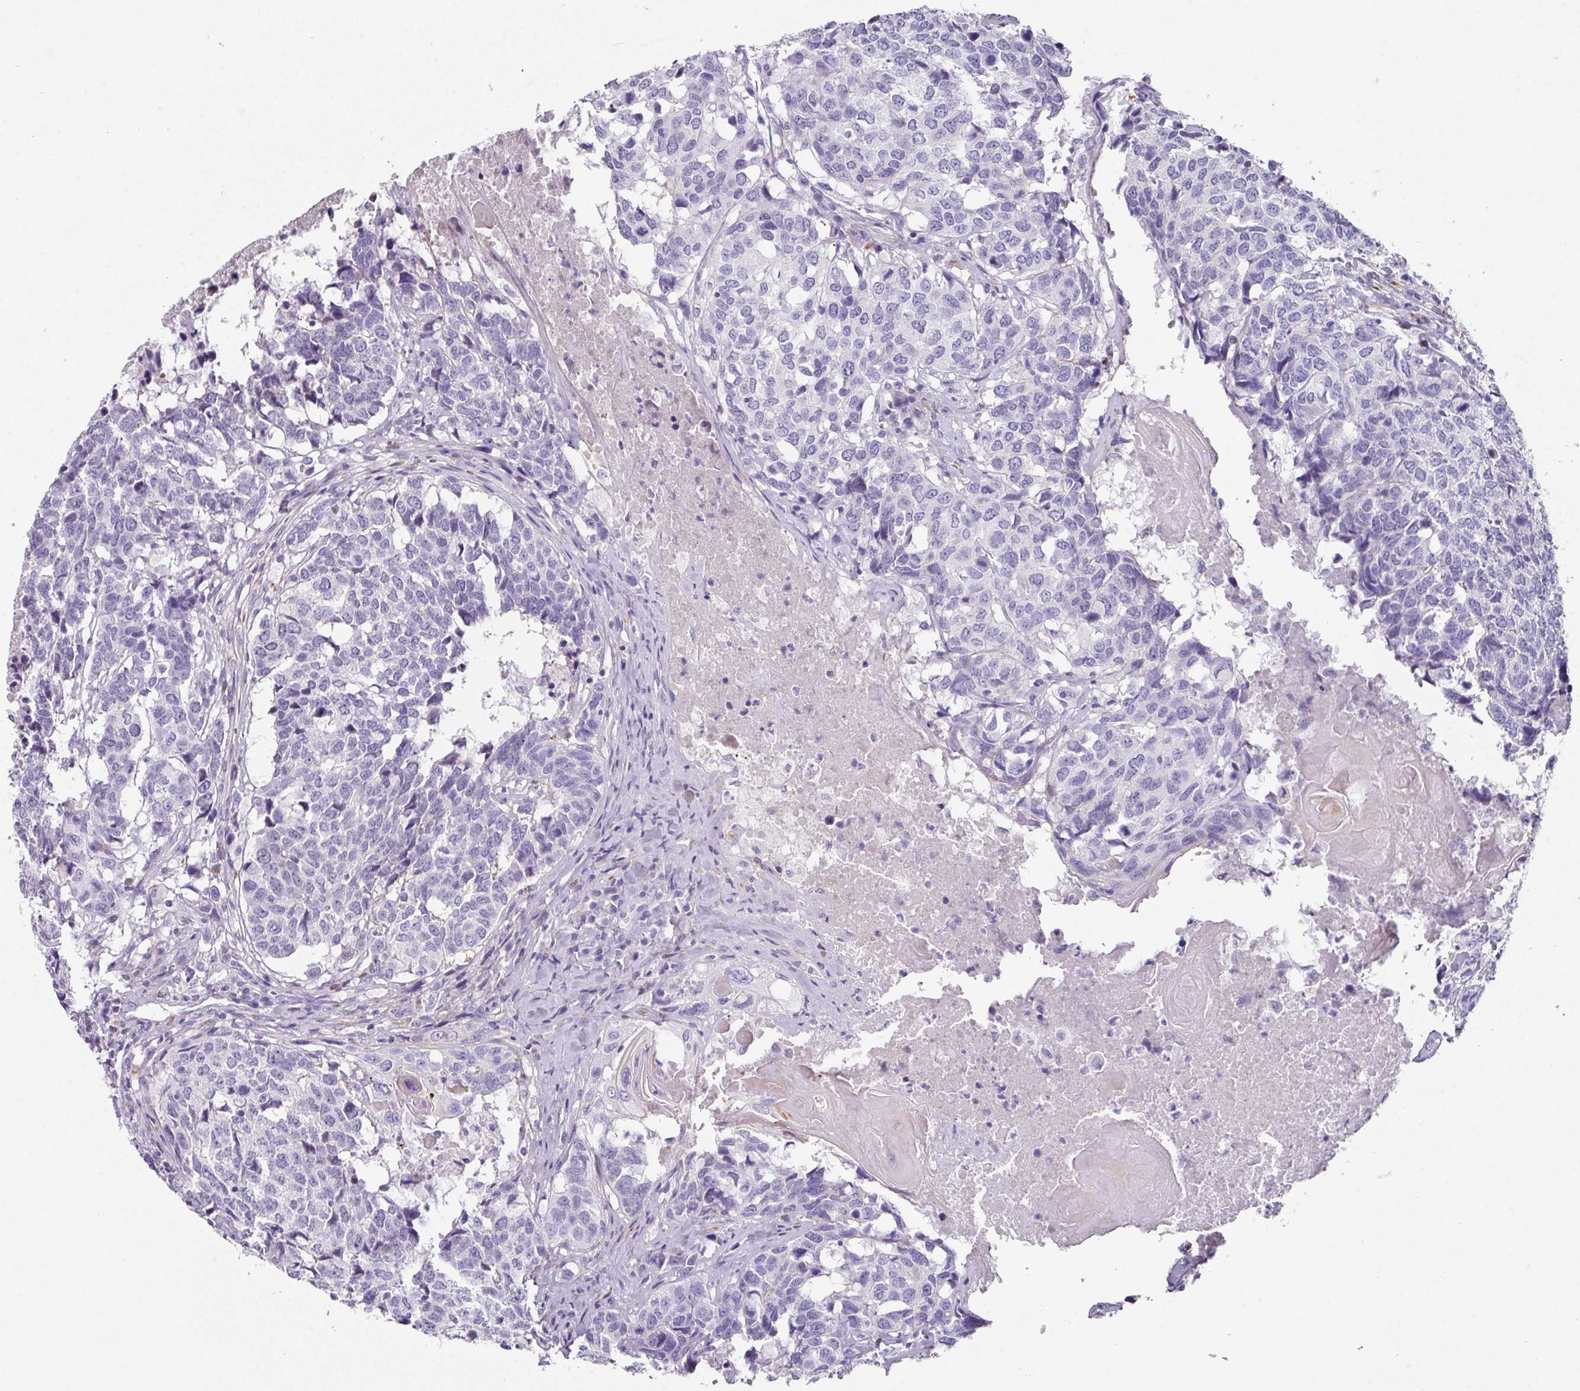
{"staining": {"intensity": "negative", "quantity": "none", "location": "none"}, "tissue": "head and neck cancer", "cell_type": "Tumor cells", "image_type": "cancer", "snomed": [{"axis": "morphology", "description": "Squamous cell carcinoma, NOS"}, {"axis": "topography", "description": "Head-Neck"}], "caption": "The photomicrograph shows no staining of tumor cells in squamous cell carcinoma (head and neck).", "gene": "ANKRD29", "patient": {"sex": "male", "age": 66}}